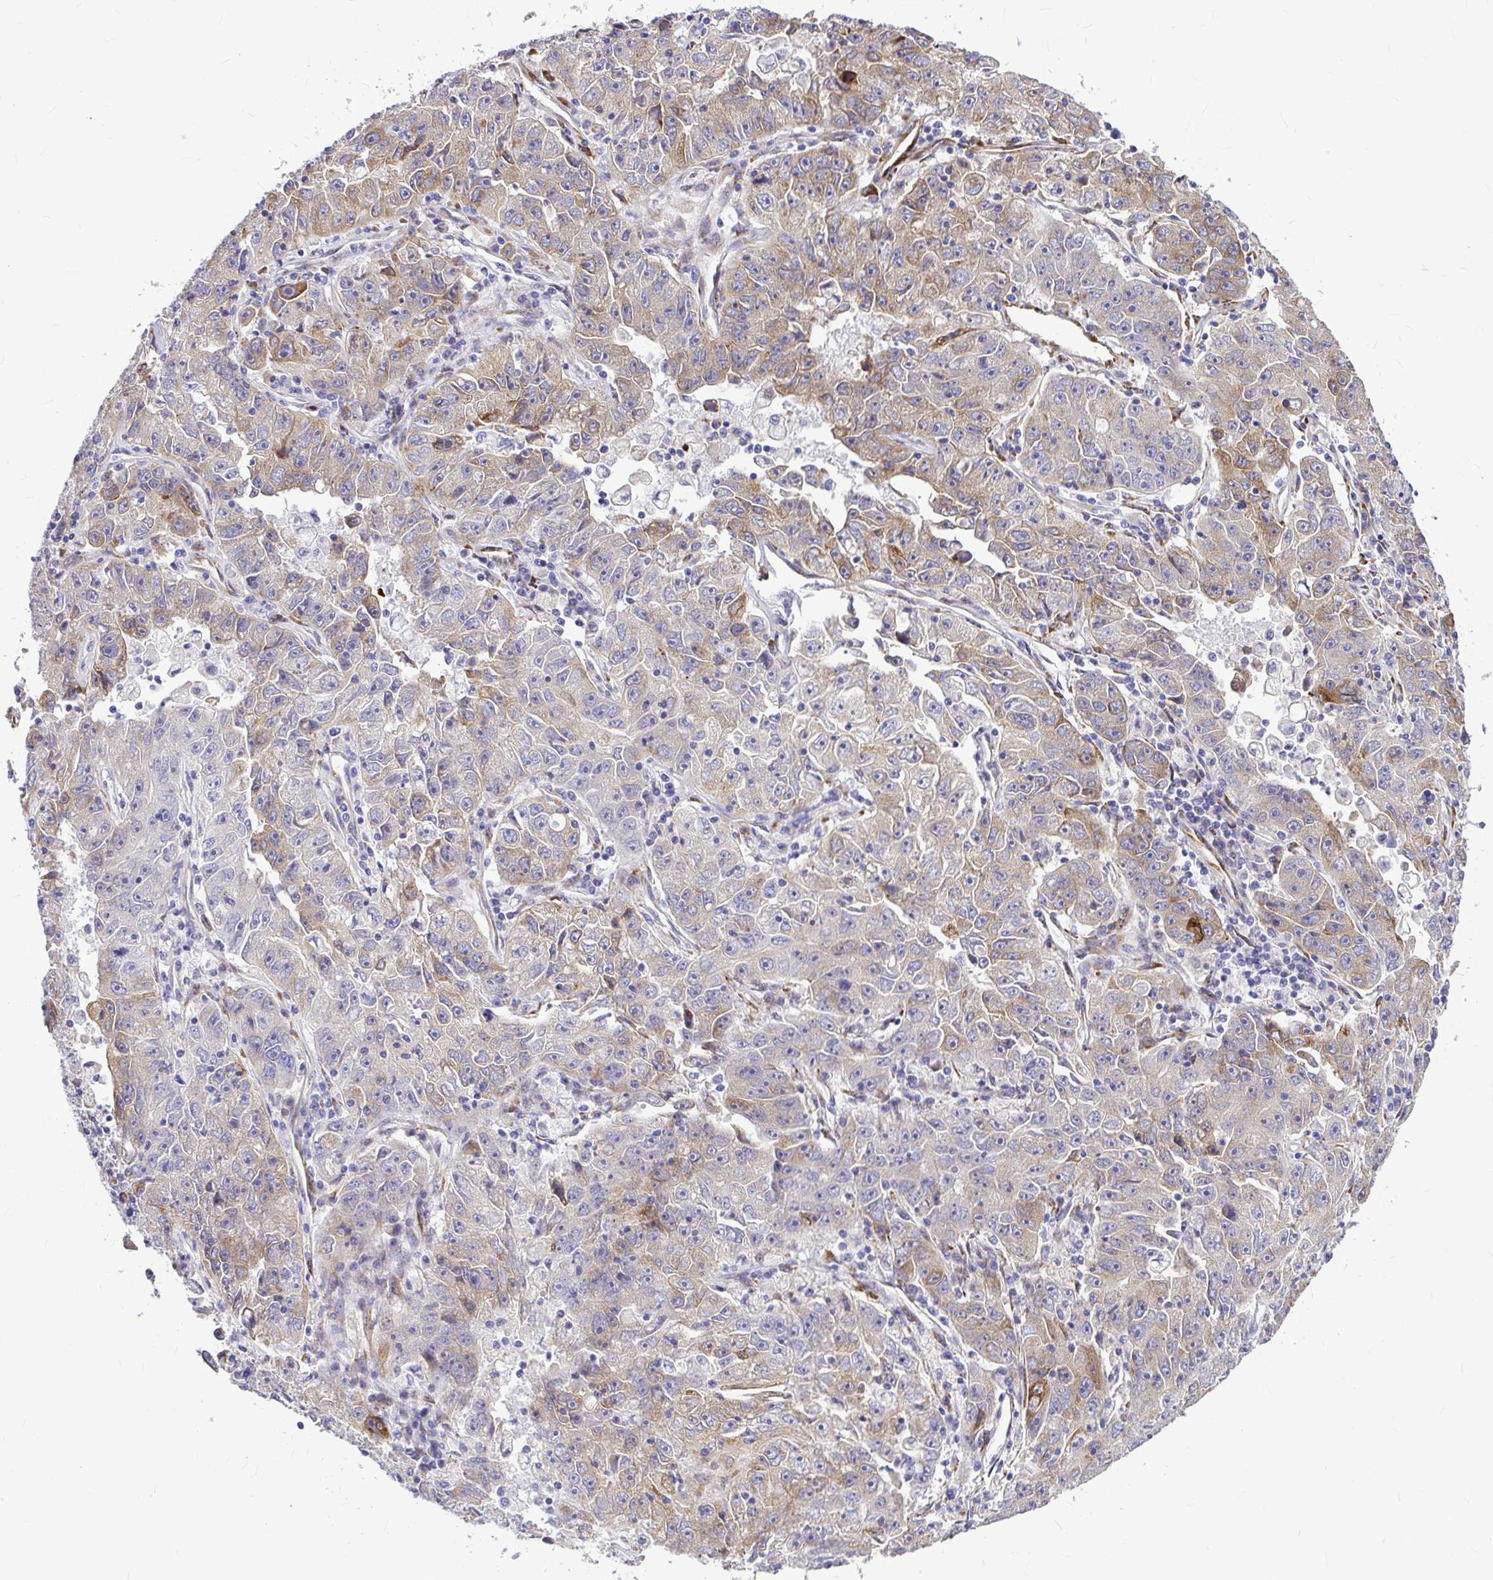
{"staining": {"intensity": "weak", "quantity": "25%-75%", "location": "cytoplasmic/membranous"}, "tissue": "lung cancer", "cell_type": "Tumor cells", "image_type": "cancer", "snomed": [{"axis": "morphology", "description": "Normal morphology"}, {"axis": "morphology", "description": "Adenocarcinoma, NOS"}, {"axis": "topography", "description": "Lymph node"}, {"axis": "topography", "description": "Lung"}], "caption": "Immunohistochemistry (IHC) photomicrograph of lung cancer (adenocarcinoma) stained for a protein (brown), which exhibits low levels of weak cytoplasmic/membranous staining in about 25%-75% of tumor cells.", "gene": "GABBR2", "patient": {"sex": "female", "age": 57}}